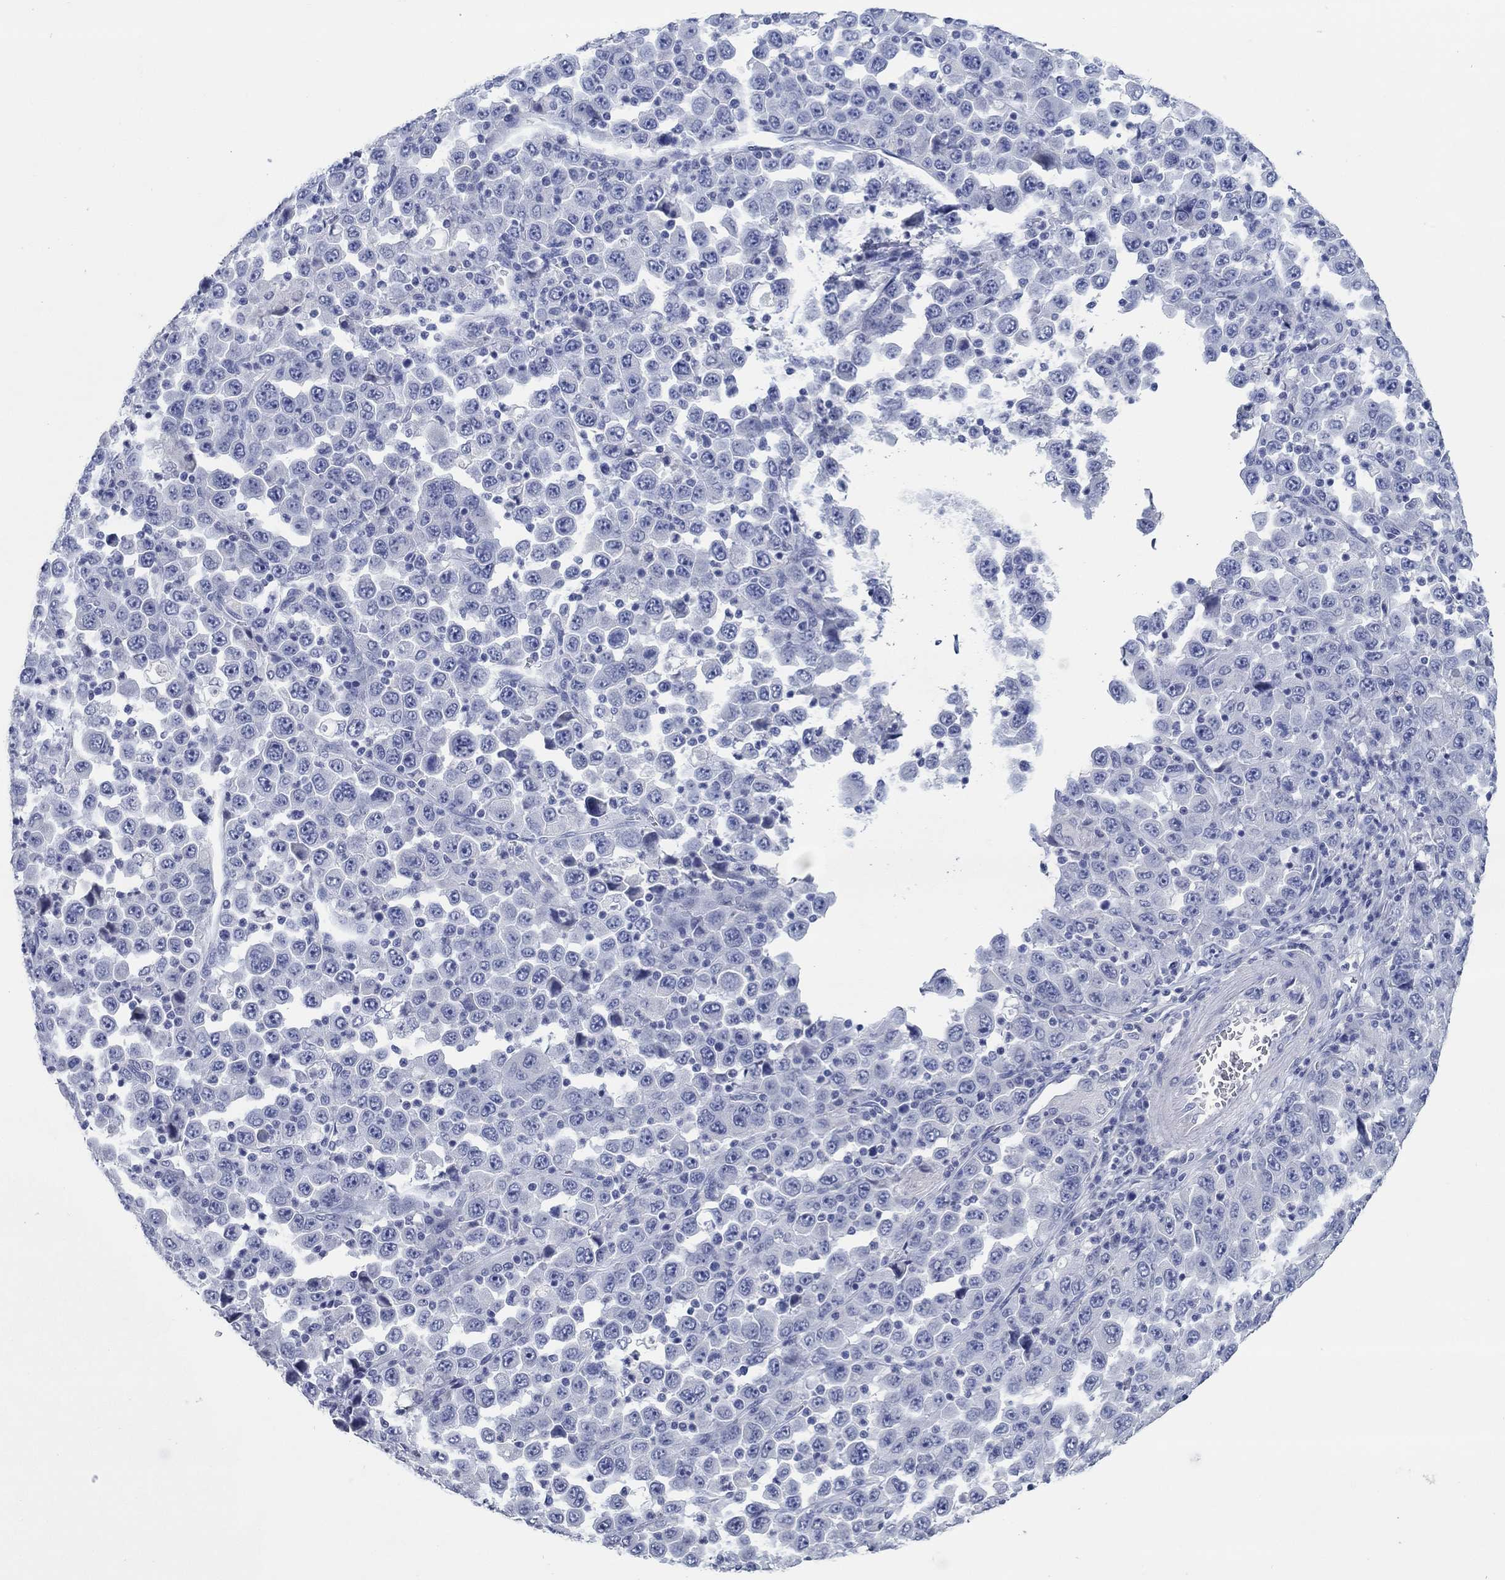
{"staining": {"intensity": "negative", "quantity": "none", "location": "none"}, "tissue": "stomach cancer", "cell_type": "Tumor cells", "image_type": "cancer", "snomed": [{"axis": "morphology", "description": "Normal tissue, NOS"}, {"axis": "morphology", "description": "Adenocarcinoma, NOS"}, {"axis": "topography", "description": "Stomach, upper"}, {"axis": "topography", "description": "Stomach"}], "caption": "Histopathology image shows no protein expression in tumor cells of adenocarcinoma (stomach) tissue.", "gene": "POU5F1", "patient": {"sex": "male", "age": 59}}